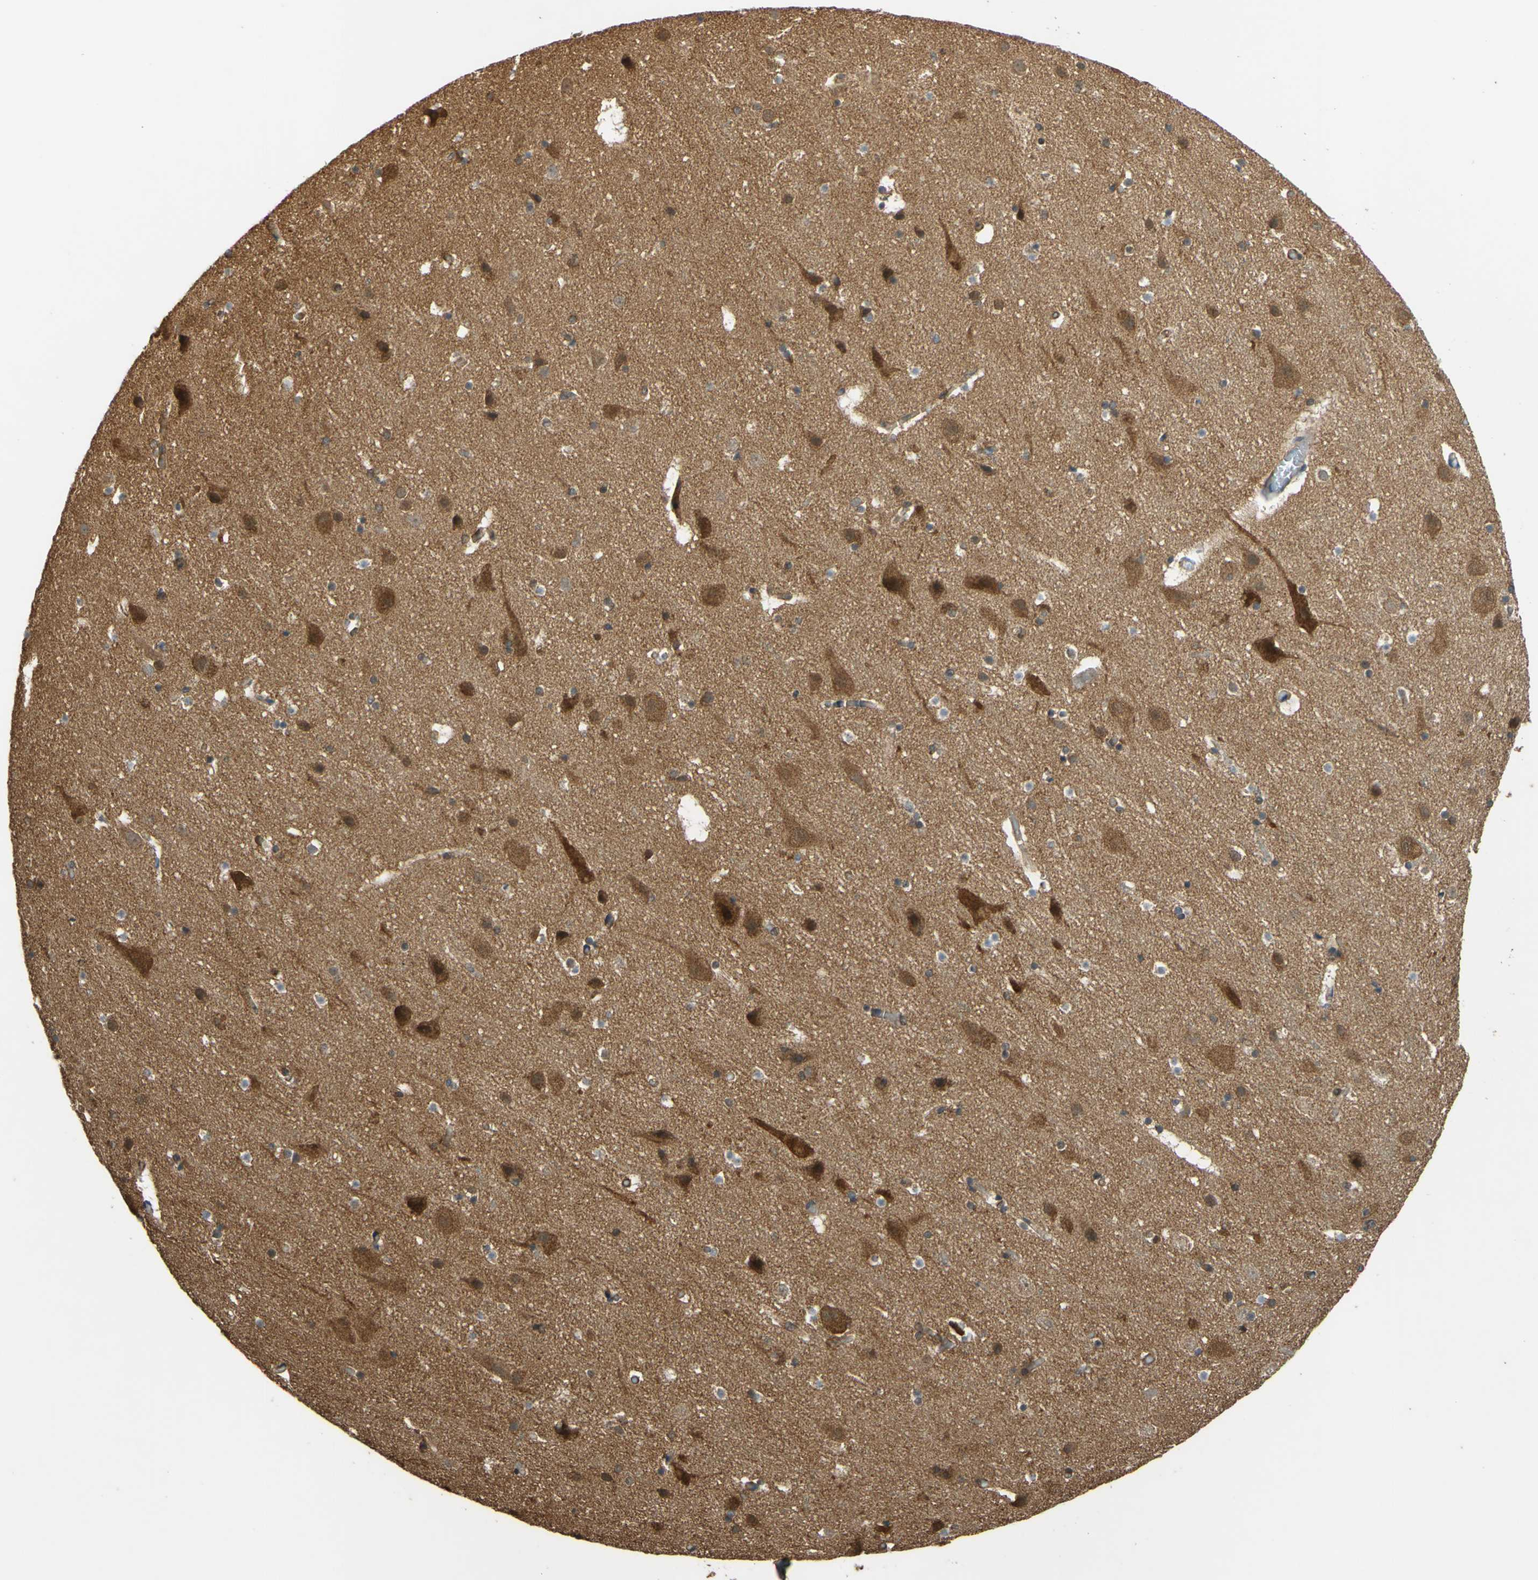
{"staining": {"intensity": "weak", "quantity": ">75%", "location": "cytoplasmic/membranous"}, "tissue": "cerebral cortex", "cell_type": "Endothelial cells", "image_type": "normal", "snomed": [{"axis": "morphology", "description": "Normal tissue, NOS"}, {"axis": "topography", "description": "Cerebral cortex"}], "caption": "A brown stain highlights weak cytoplasmic/membranous positivity of a protein in endothelial cells of normal human cerebral cortex.", "gene": "CTTN", "patient": {"sex": "male", "age": 45}}